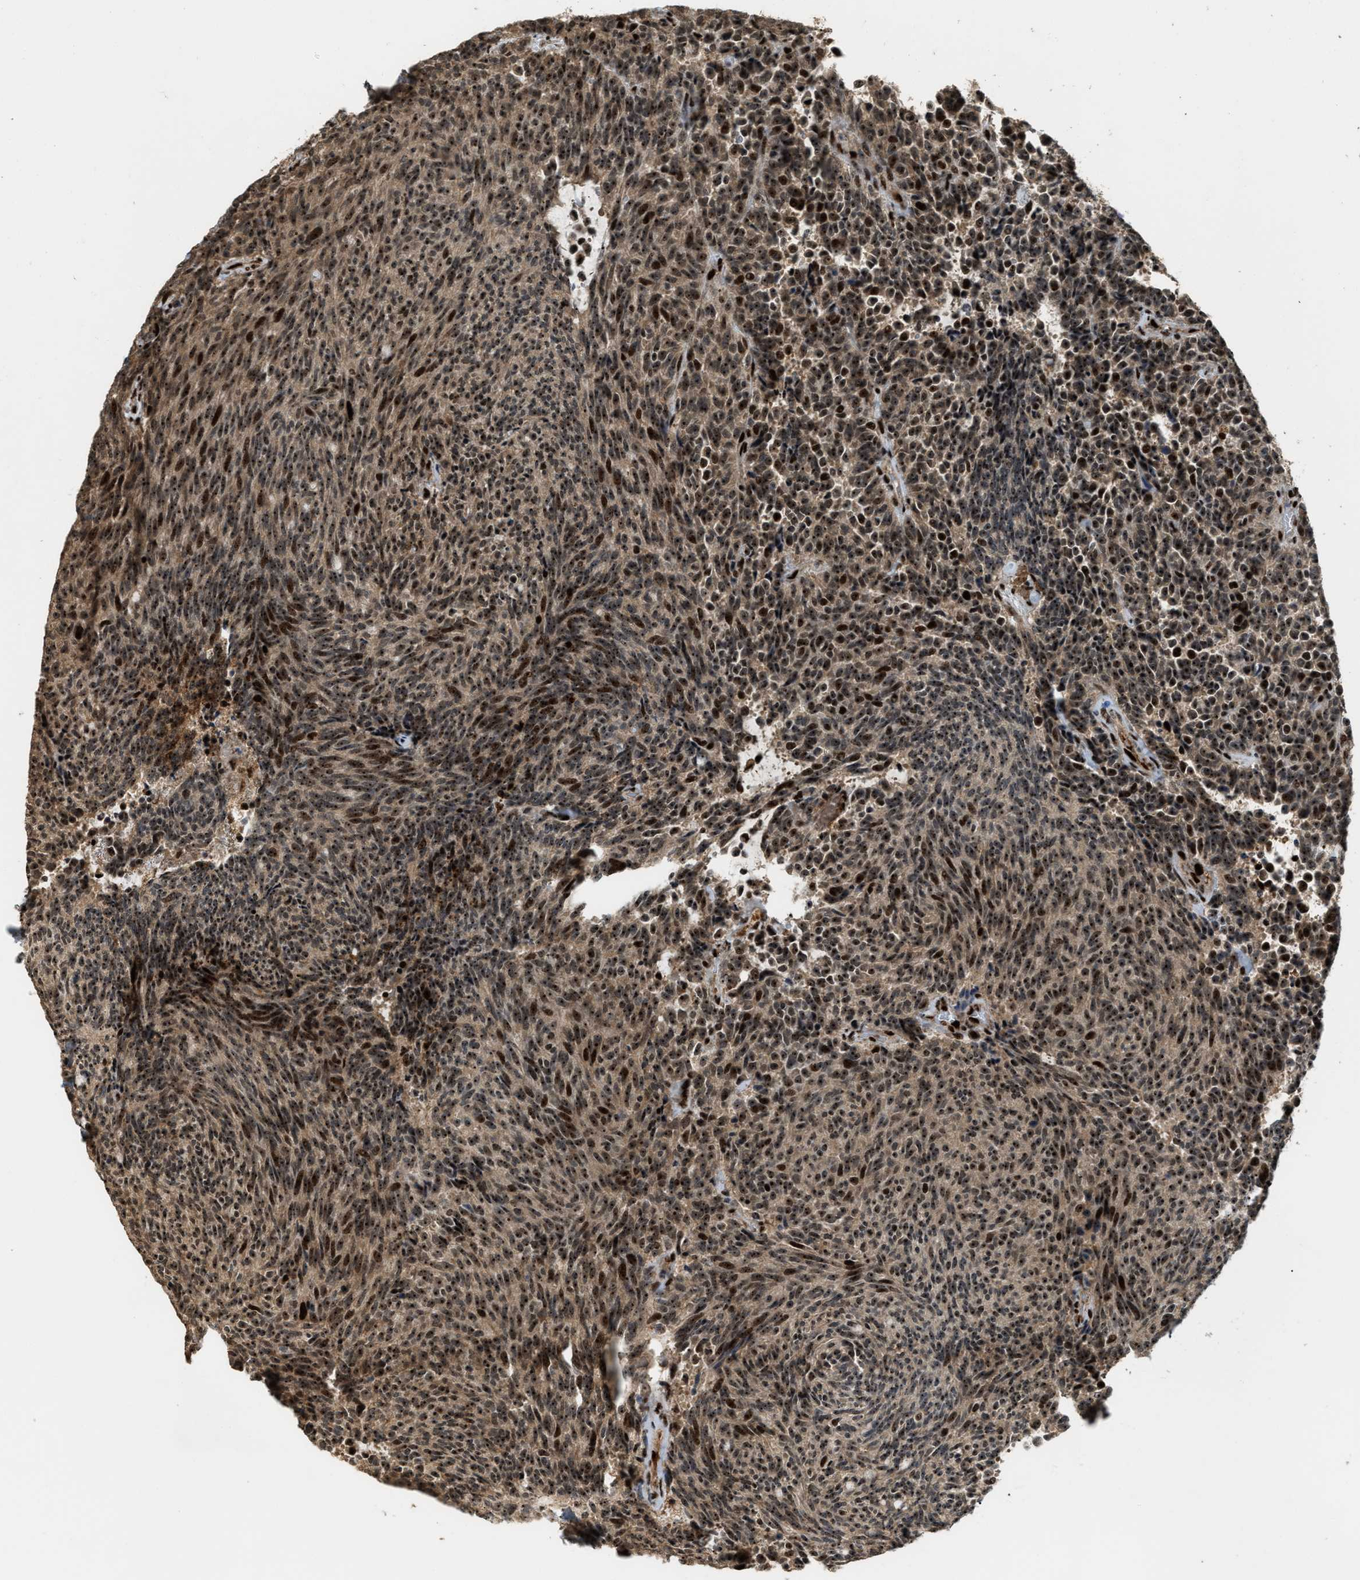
{"staining": {"intensity": "strong", "quantity": ">75%", "location": "nuclear"}, "tissue": "carcinoid", "cell_type": "Tumor cells", "image_type": "cancer", "snomed": [{"axis": "morphology", "description": "Carcinoid, malignant, NOS"}, {"axis": "topography", "description": "Pancreas"}], "caption": "A brown stain highlights strong nuclear positivity of a protein in human malignant carcinoid tumor cells. (DAB = brown stain, brightfield microscopy at high magnification).", "gene": "ZNF687", "patient": {"sex": "female", "age": 54}}